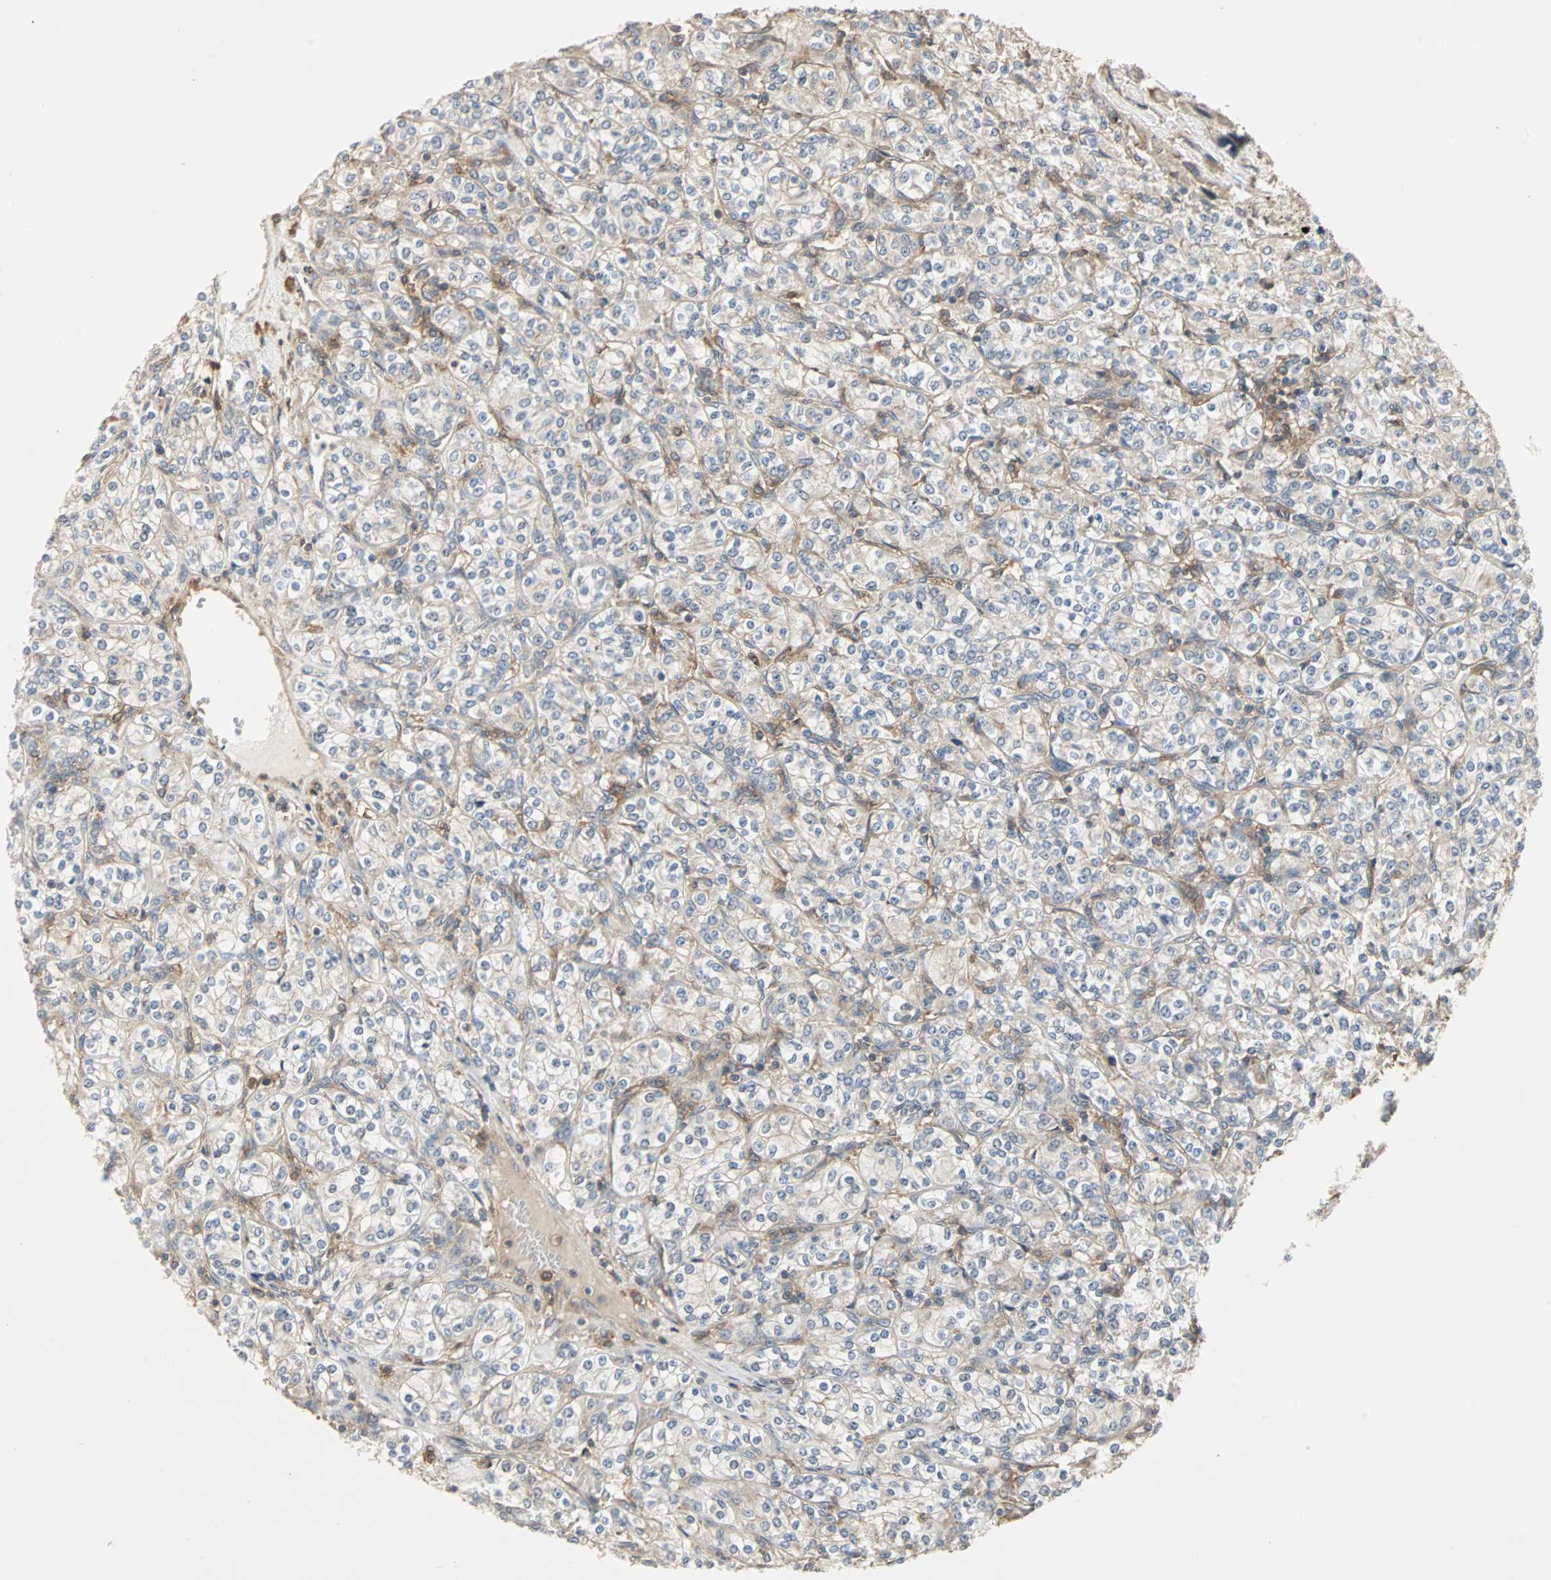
{"staining": {"intensity": "weak", "quantity": ">75%", "location": "cytoplasmic/membranous"}, "tissue": "renal cancer", "cell_type": "Tumor cells", "image_type": "cancer", "snomed": [{"axis": "morphology", "description": "Adenocarcinoma, NOS"}, {"axis": "topography", "description": "Kidney"}], "caption": "This is an image of IHC staining of renal cancer (adenocarcinoma), which shows weak positivity in the cytoplasmic/membranous of tumor cells.", "gene": "GNAI2", "patient": {"sex": "male", "age": 77}}